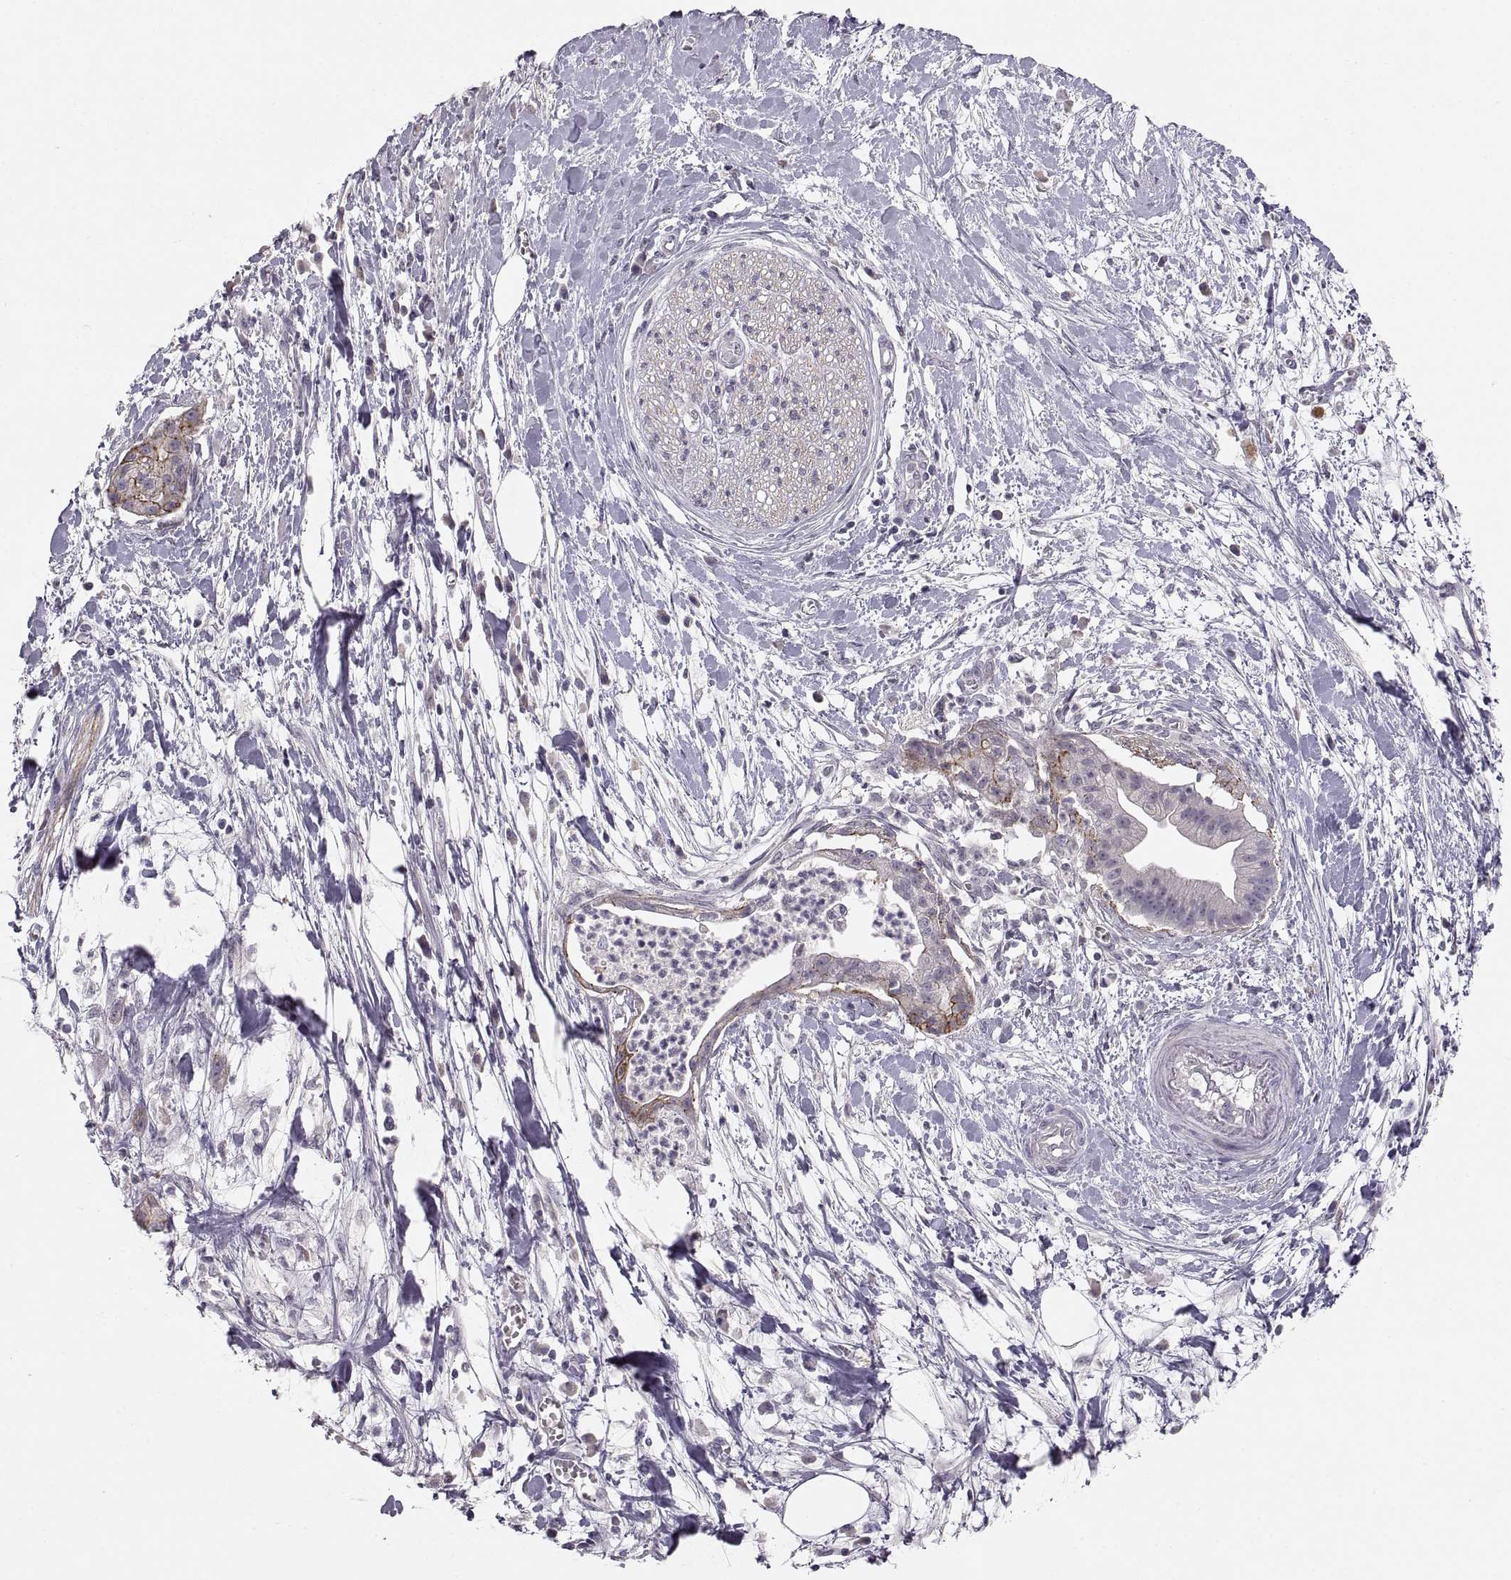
{"staining": {"intensity": "strong", "quantity": "25%-75%", "location": "cytoplasmic/membranous"}, "tissue": "pancreatic cancer", "cell_type": "Tumor cells", "image_type": "cancer", "snomed": [{"axis": "morphology", "description": "Normal tissue, NOS"}, {"axis": "morphology", "description": "Adenocarcinoma, NOS"}, {"axis": "topography", "description": "Lymph node"}, {"axis": "topography", "description": "Pancreas"}], "caption": "Strong cytoplasmic/membranous positivity for a protein is appreciated in approximately 25%-75% of tumor cells of pancreatic cancer using immunohistochemistry.", "gene": "CDH2", "patient": {"sex": "female", "age": 58}}